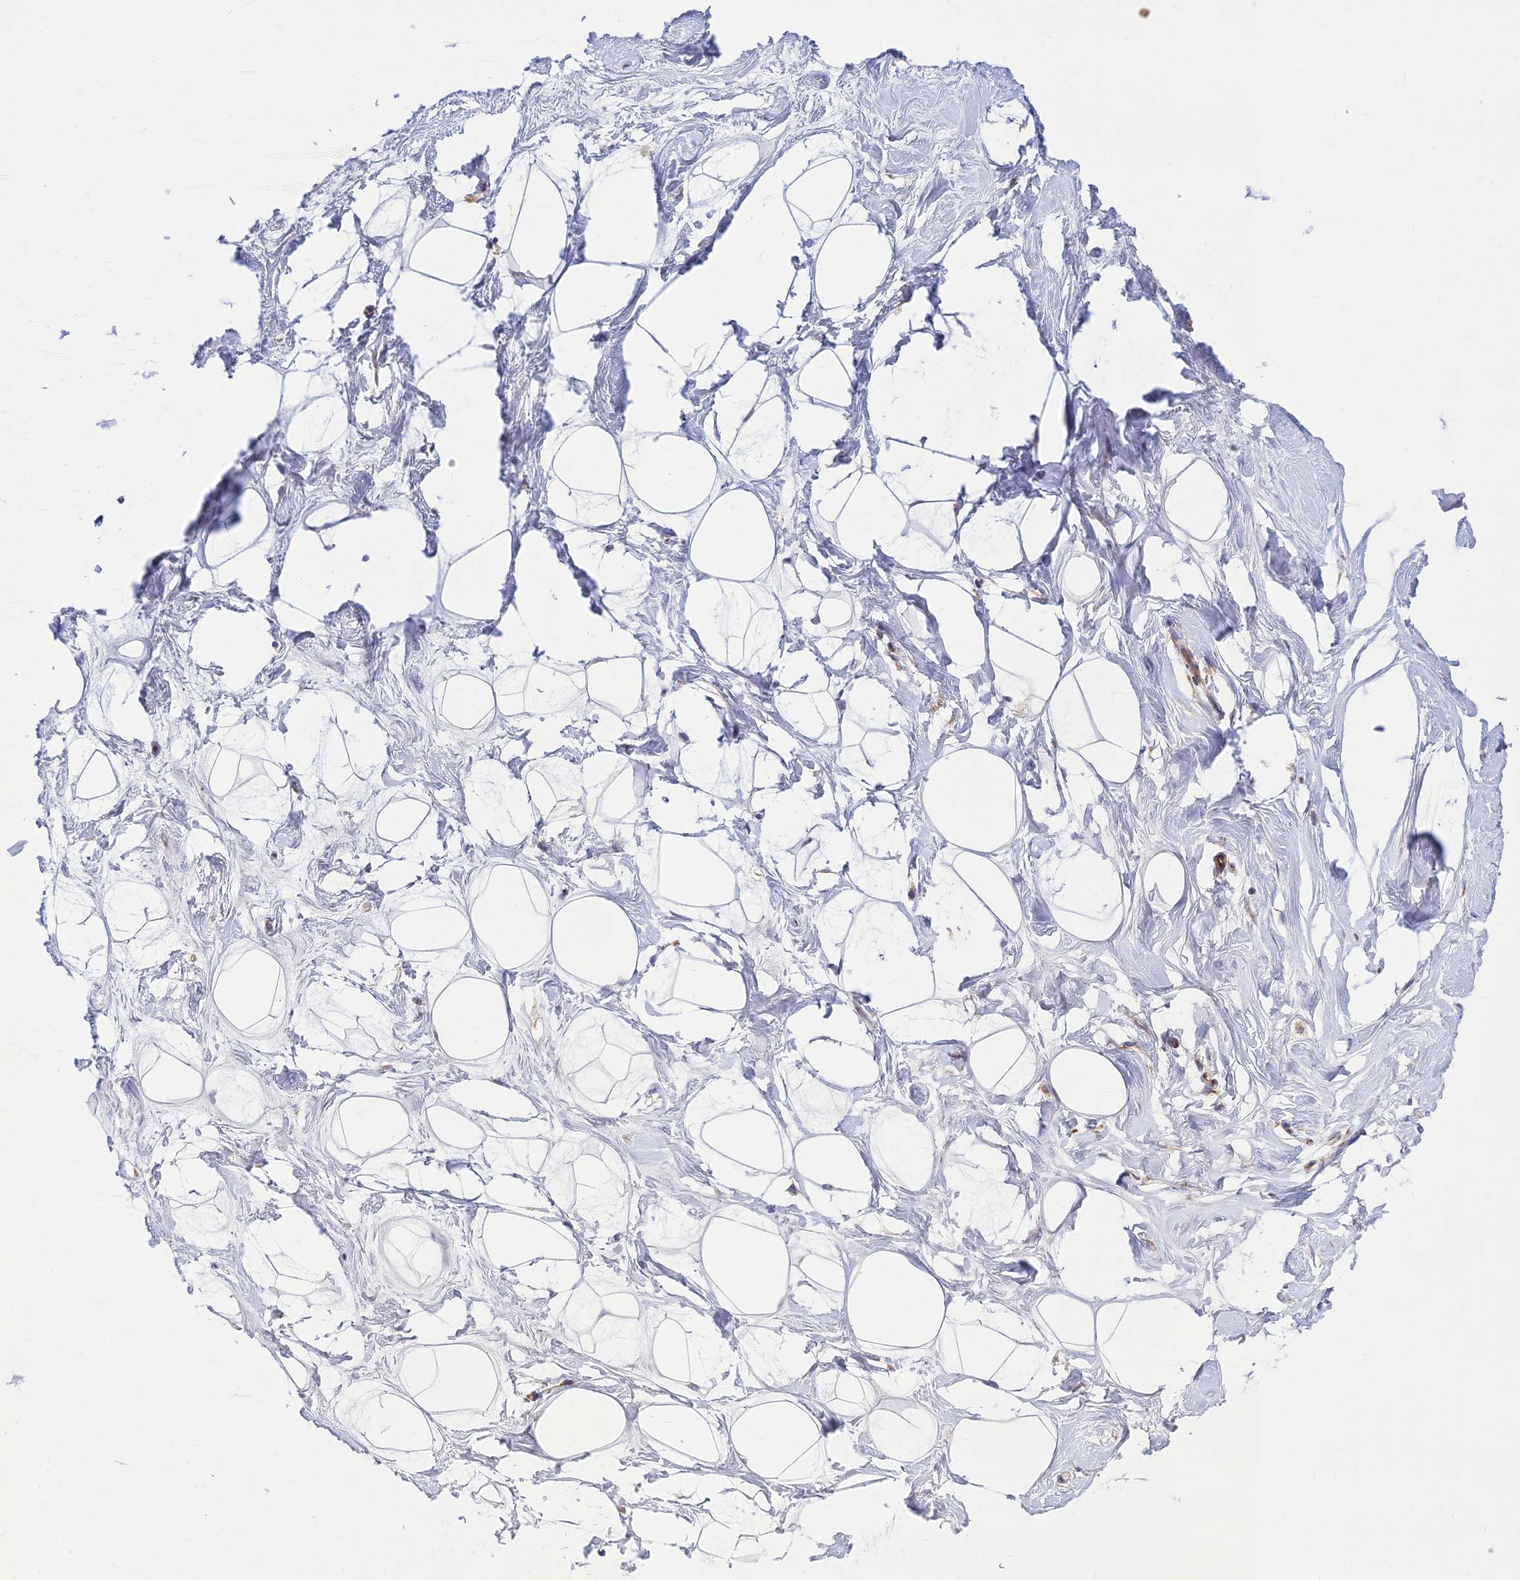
{"staining": {"intensity": "negative", "quantity": "none", "location": "none"}, "tissue": "breast", "cell_type": "Adipocytes", "image_type": "normal", "snomed": [{"axis": "morphology", "description": "Normal tissue, NOS"}, {"axis": "morphology", "description": "Adenoma, NOS"}, {"axis": "topography", "description": "Breast"}], "caption": "Immunohistochemistry (IHC) micrograph of normal breast stained for a protein (brown), which reveals no positivity in adipocytes.", "gene": "ST8SIA5", "patient": {"sex": "female", "age": 23}}